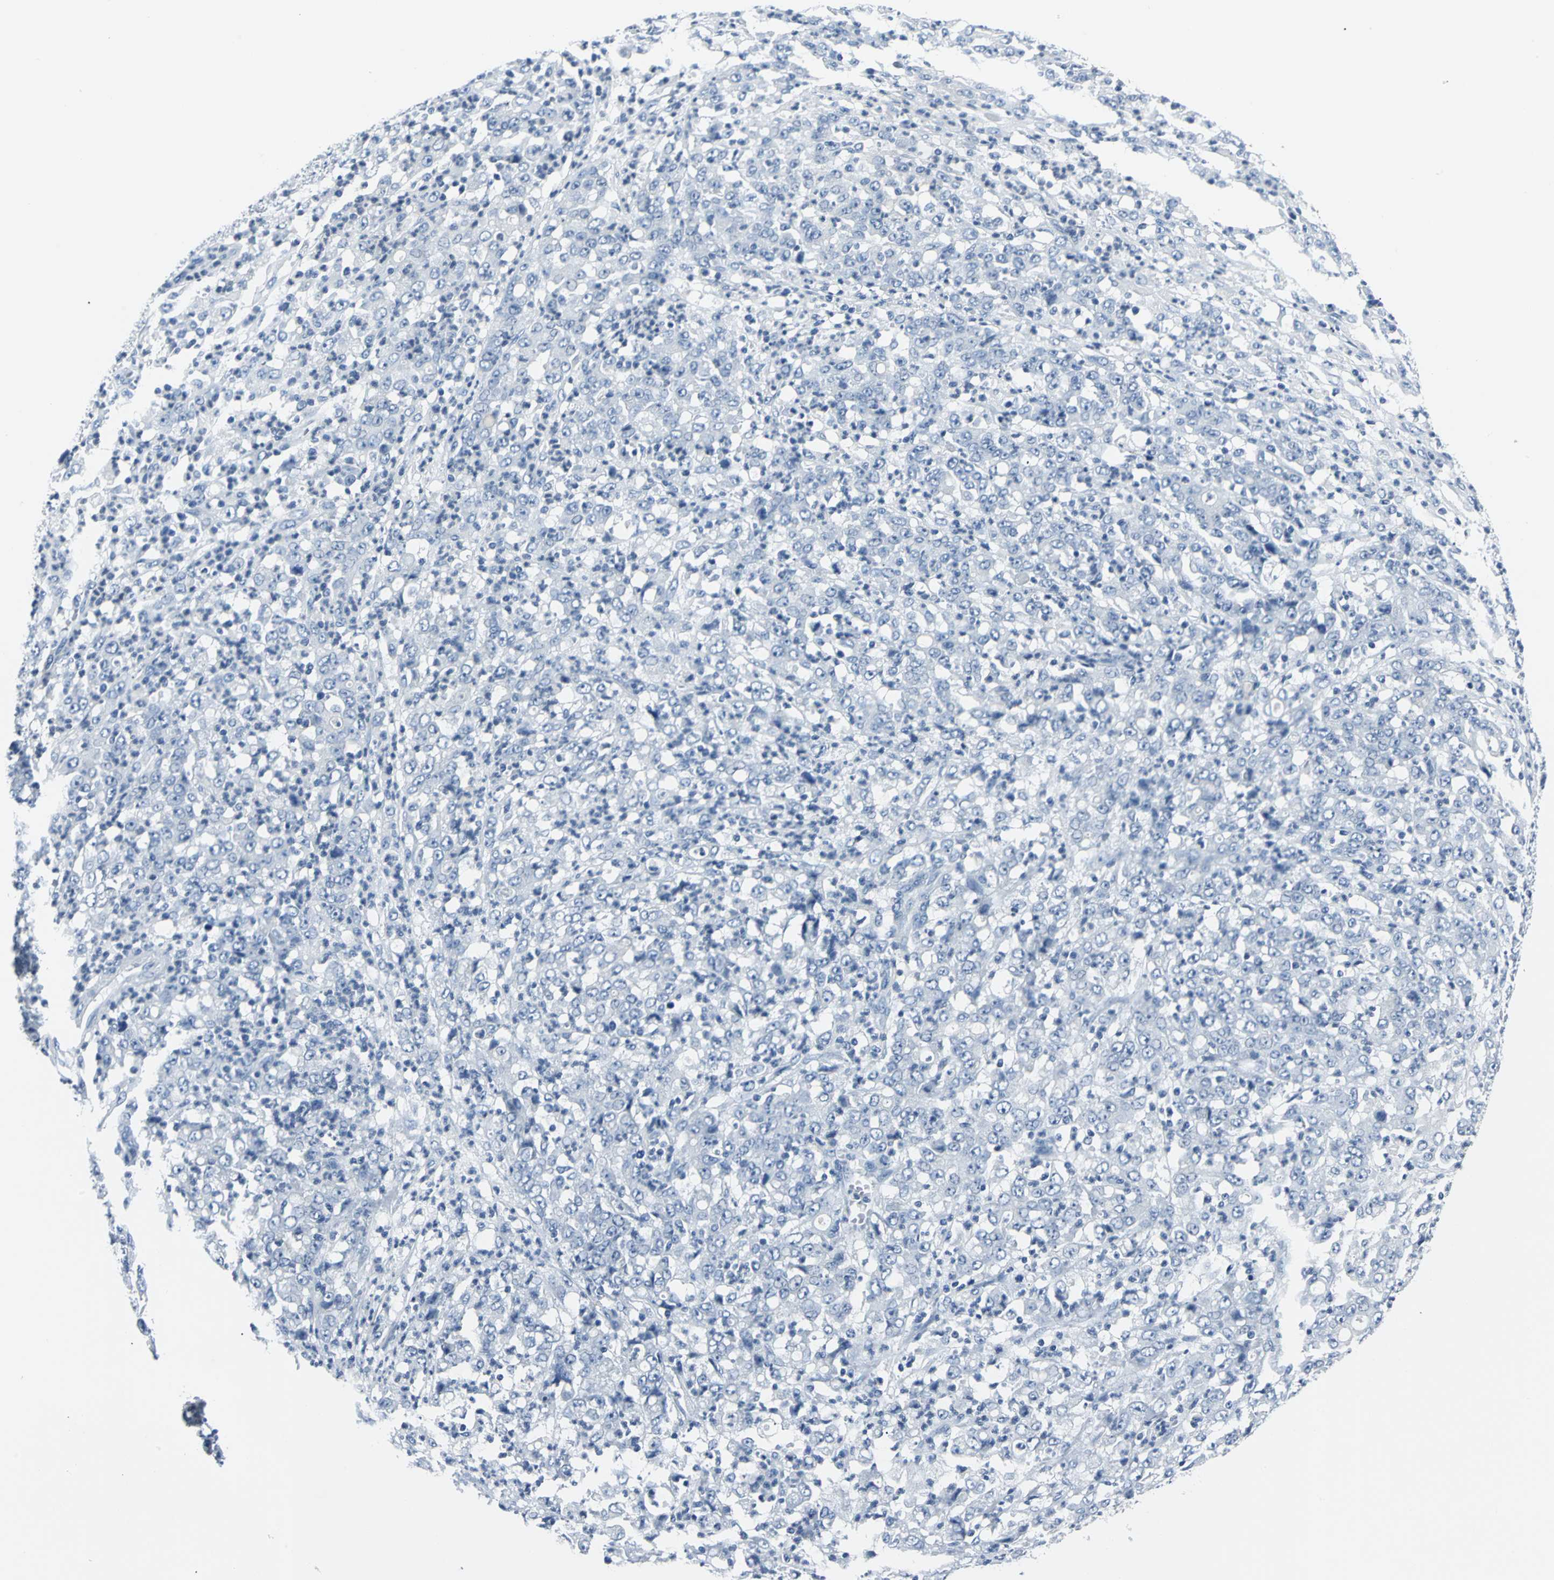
{"staining": {"intensity": "negative", "quantity": "none", "location": "none"}, "tissue": "stomach cancer", "cell_type": "Tumor cells", "image_type": "cancer", "snomed": [{"axis": "morphology", "description": "Adenocarcinoma, NOS"}, {"axis": "topography", "description": "Stomach, lower"}], "caption": "The immunohistochemistry (IHC) histopathology image has no significant expression in tumor cells of stomach adenocarcinoma tissue.", "gene": "RIPOR1", "patient": {"sex": "female", "age": 71}}